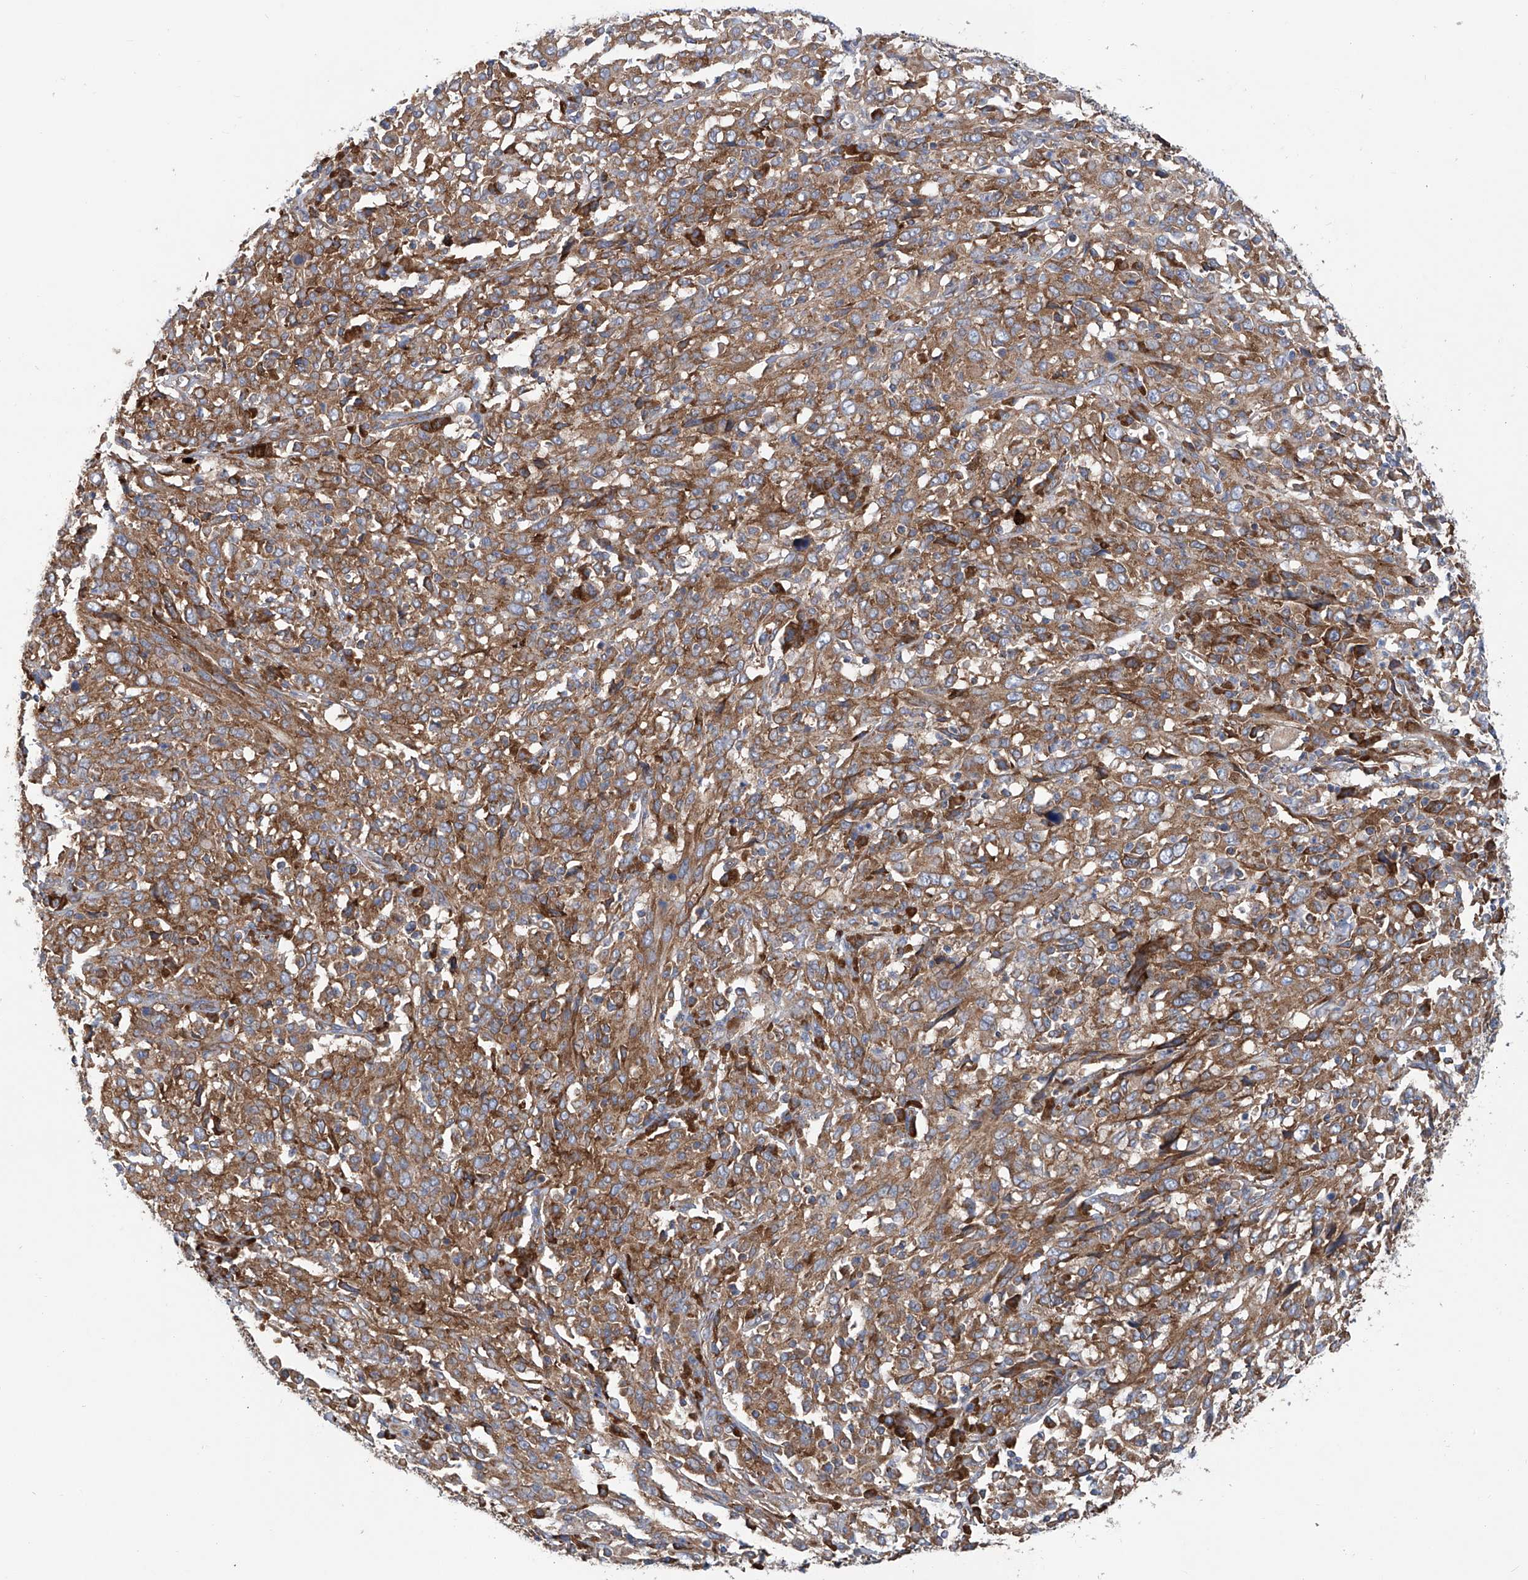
{"staining": {"intensity": "moderate", "quantity": ">75%", "location": "cytoplasmic/membranous"}, "tissue": "cervical cancer", "cell_type": "Tumor cells", "image_type": "cancer", "snomed": [{"axis": "morphology", "description": "Squamous cell carcinoma, NOS"}, {"axis": "topography", "description": "Cervix"}], "caption": "Immunohistochemistry (IHC) photomicrograph of neoplastic tissue: human cervical cancer (squamous cell carcinoma) stained using IHC exhibits medium levels of moderate protein expression localized specifically in the cytoplasmic/membranous of tumor cells, appearing as a cytoplasmic/membranous brown color.", "gene": "SENP2", "patient": {"sex": "female", "age": 46}}